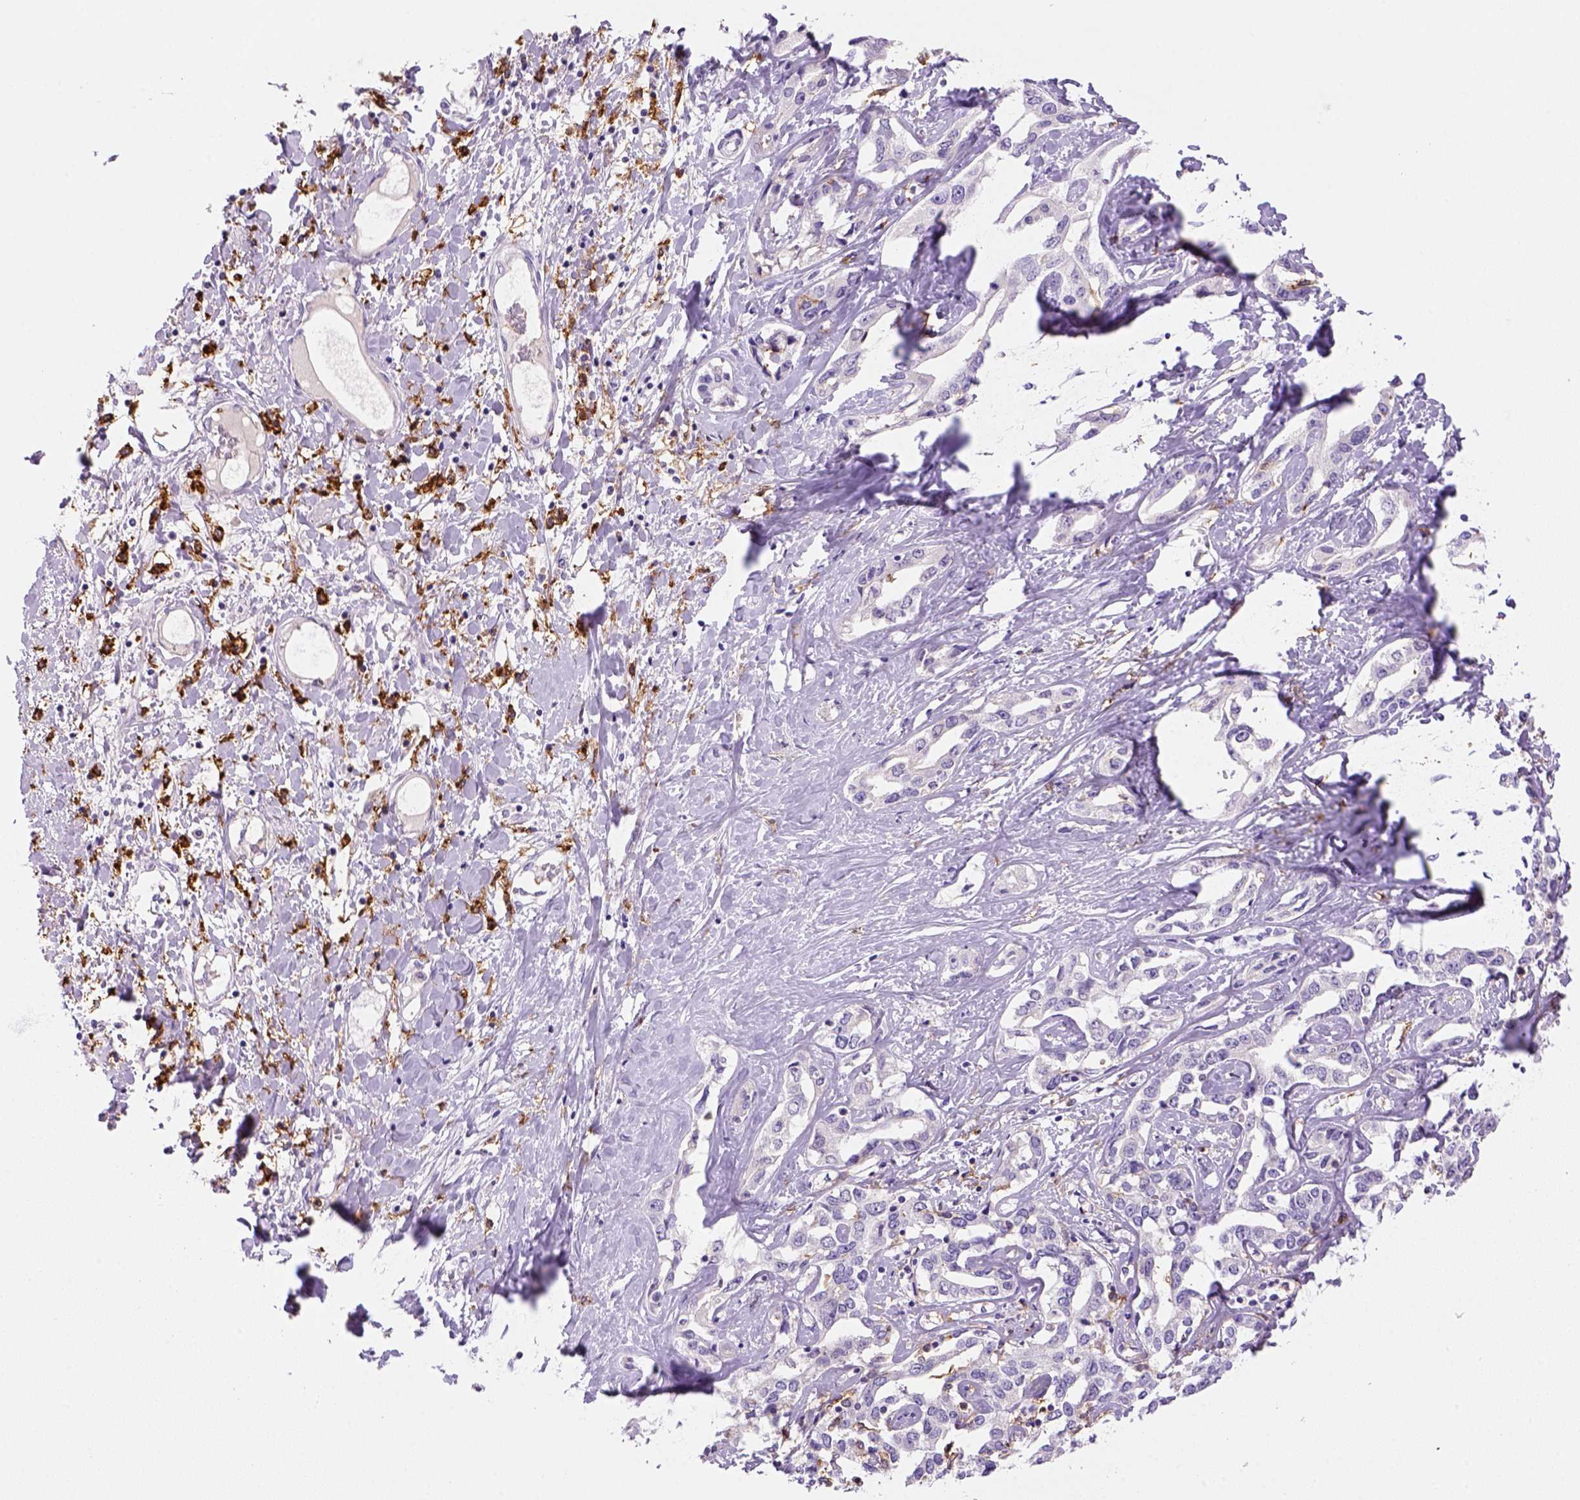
{"staining": {"intensity": "negative", "quantity": "none", "location": "none"}, "tissue": "liver cancer", "cell_type": "Tumor cells", "image_type": "cancer", "snomed": [{"axis": "morphology", "description": "Cholangiocarcinoma"}, {"axis": "topography", "description": "Liver"}], "caption": "Immunohistochemistry (IHC) image of liver cholangiocarcinoma stained for a protein (brown), which shows no positivity in tumor cells.", "gene": "CD14", "patient": {"sex": "male", "age": 59}}